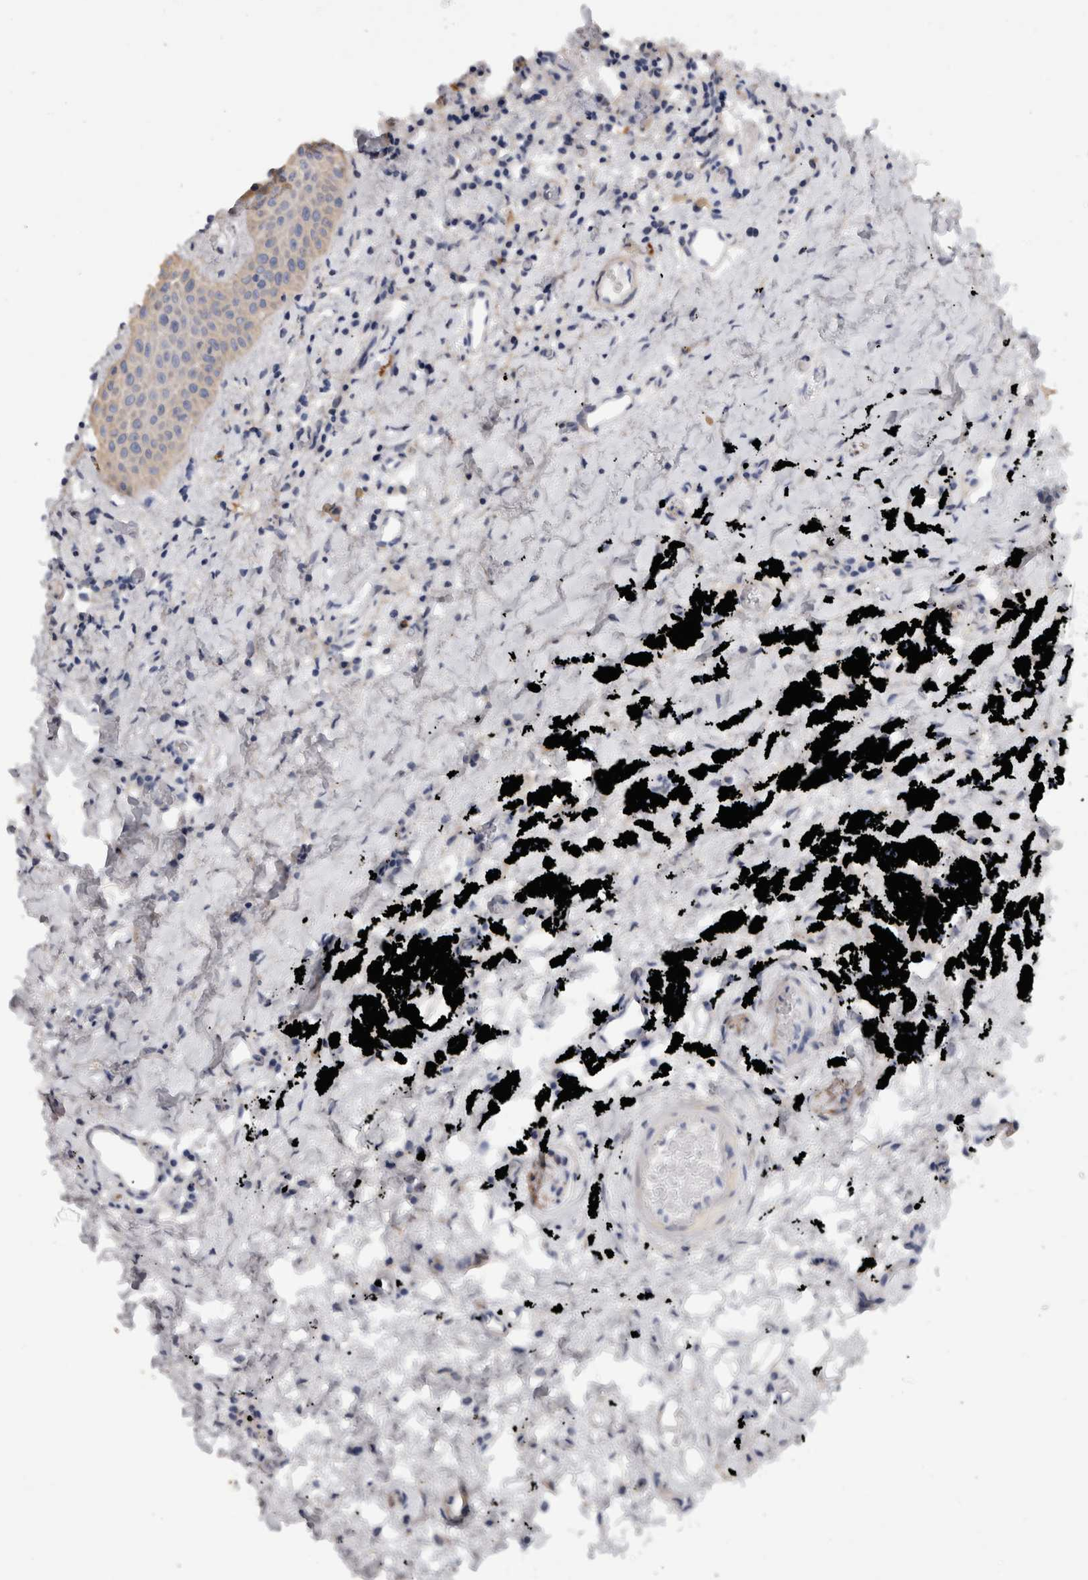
{"staining": {"intensity": "weak", "quantity": "<25%", "location": "cytoplasmic/membranous"}, "tissue": "oral mucosa", "cell_type": "Squamous epithelial cells", "image_type": "normal", "snomed": [{"axis": "morphology", "description": "Normal tissue, NOS"}, {"axis": "topography", "description": "Oral tissue"}], "caption": "High power microscopy photomicrograph of an immunohistochemistry (IHC) histopathology image of benign oral mucosa, revealing no significant positivity in squamous epithelial cells.", "gene": "SCRN1", "patient": {"sex": "male", "age": 66}}